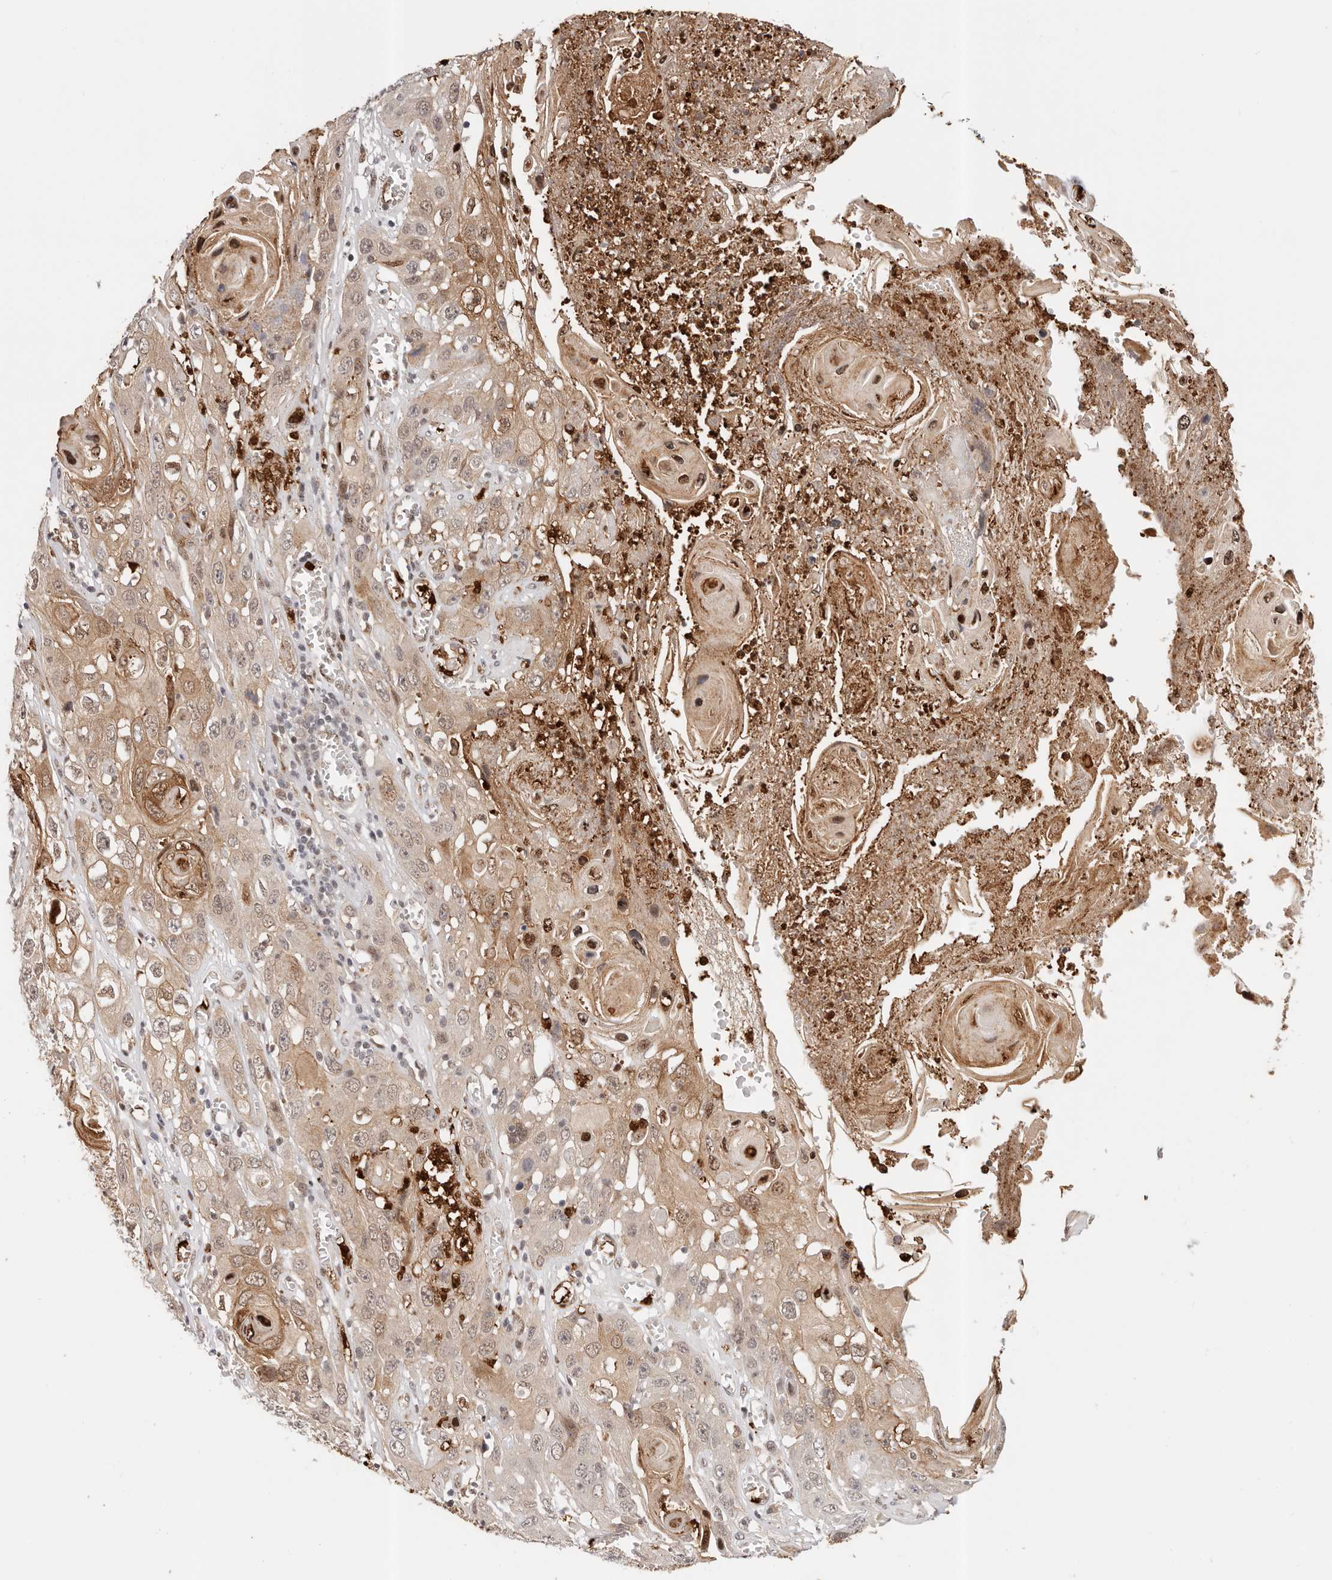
{"staining": {"intensity": "weak", "quantity": ">75%", "location": "cytoplasmic/membranous"}, "tissue": "skin cancer", "cell_type": "Tumor cells", "image_type": "cancer", "snomed": [{"axis": "morphology", "description": "Squamous cell carcinoma, NOS"}, {"axis": "topography", "description": "Skin"}], "caption": "Protein analysis of skin cancer (squamous cell carcinoma) tissue displays weak cytoplasmic/membranous expression in approximately >75% of tumor cells. The staining was performed using DAB to visualize the protein expression in brown, while the nuclei were stained in blue with hematoxylin (Magnification: 20x).", "gene": "AFDN", "patient": {"sex": "male", "age": 55}}